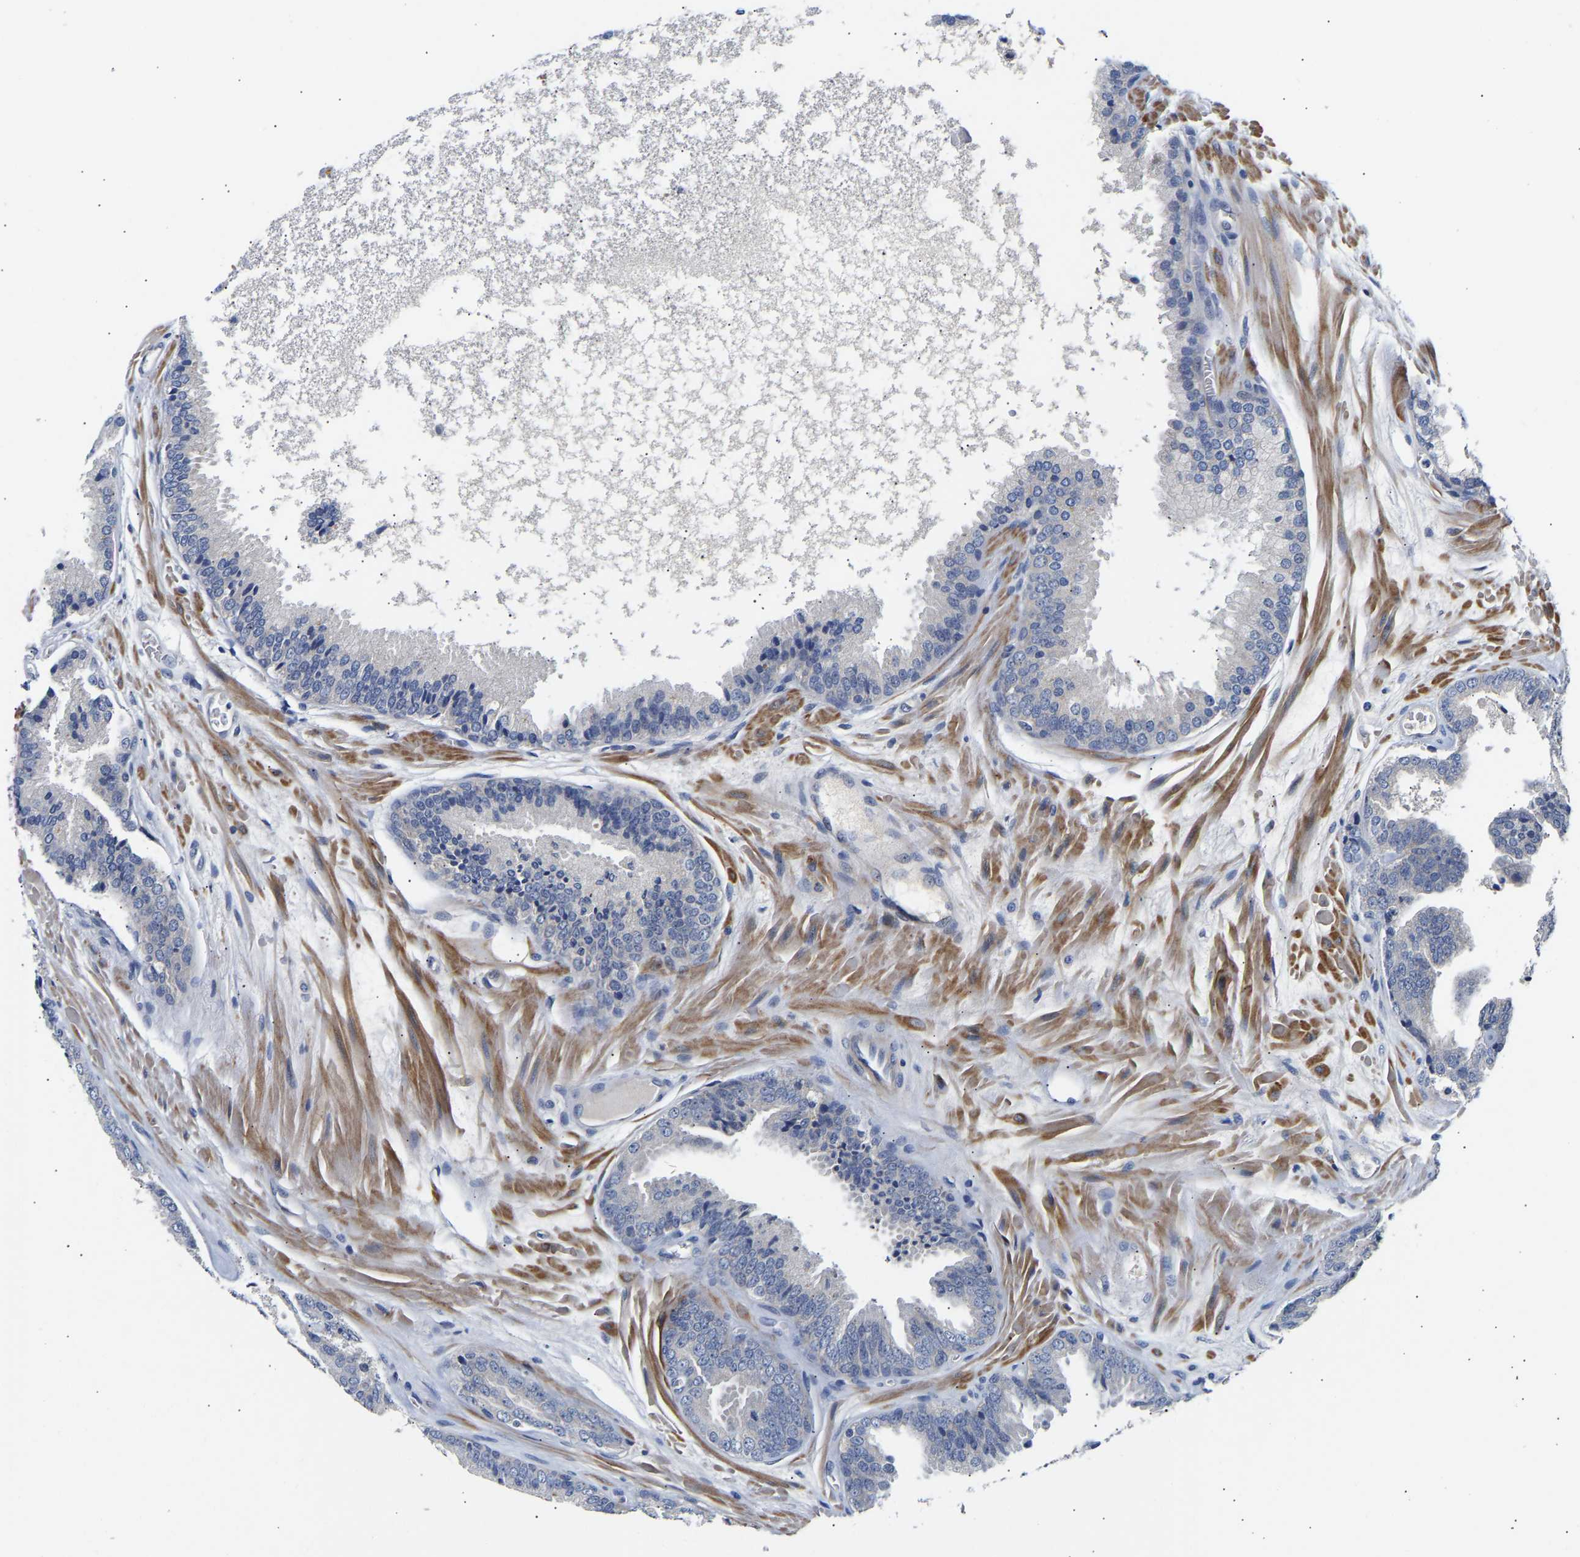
{"staining": {"intensity": "negative", "quantity": "none", "location": "none"}, "tissue": "prostate cancer", "cell_type": "Tumor cells", "image_type": "cancer", "snomed": [{"axis": "morphology", "description": "Adenocarcinoma, High grade"}, {"axis": "topography", "description": "Prostate"}], "caption": "This is an IHC histopathology image of prostate high-grade adenocarcinoma. There is no expression in tumor cells.", "gene": "KASH5", "patient": {"sex": "male", "age": 65}}